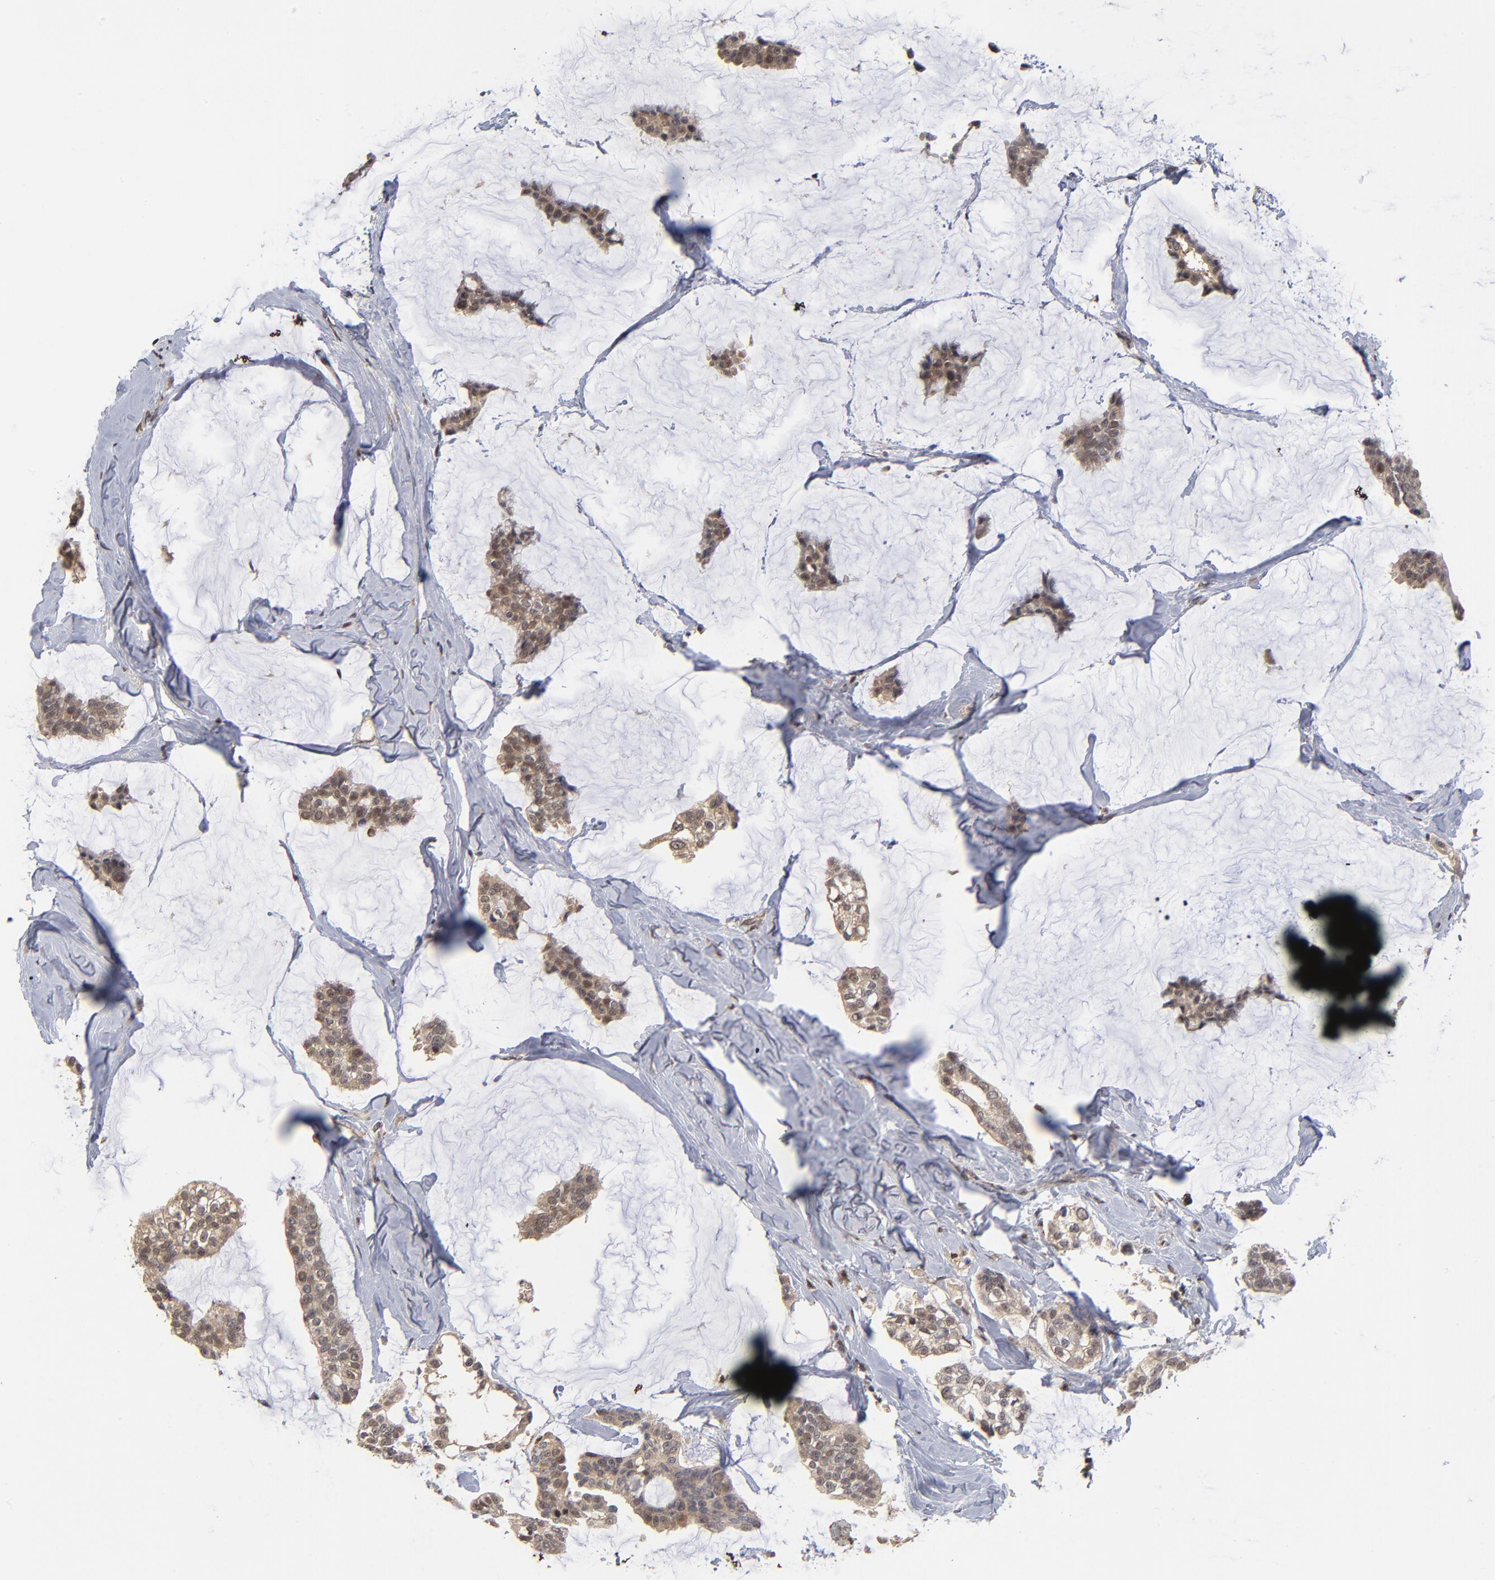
{"staining": {"intensity": "moderate", "quantity": ">75%", "location": "cytoplasmic/membranous"}, "tissue": "breast cancer", "cell_type": "Tumor cells", "image_type": "cancer", "snomed": [{"axis": "morphology", "description": "Duct carcinoma"}, {"axis": "topography", "description": "Breast"}], "caption": "Protein analysis of breast invasive ductal carcinoma tissue reveals moderate cytoplasmic/membranous positivity in about >75% of tumor cells.", "gene": "ASB8", "patient": {"sex": "female", "age": 93}}